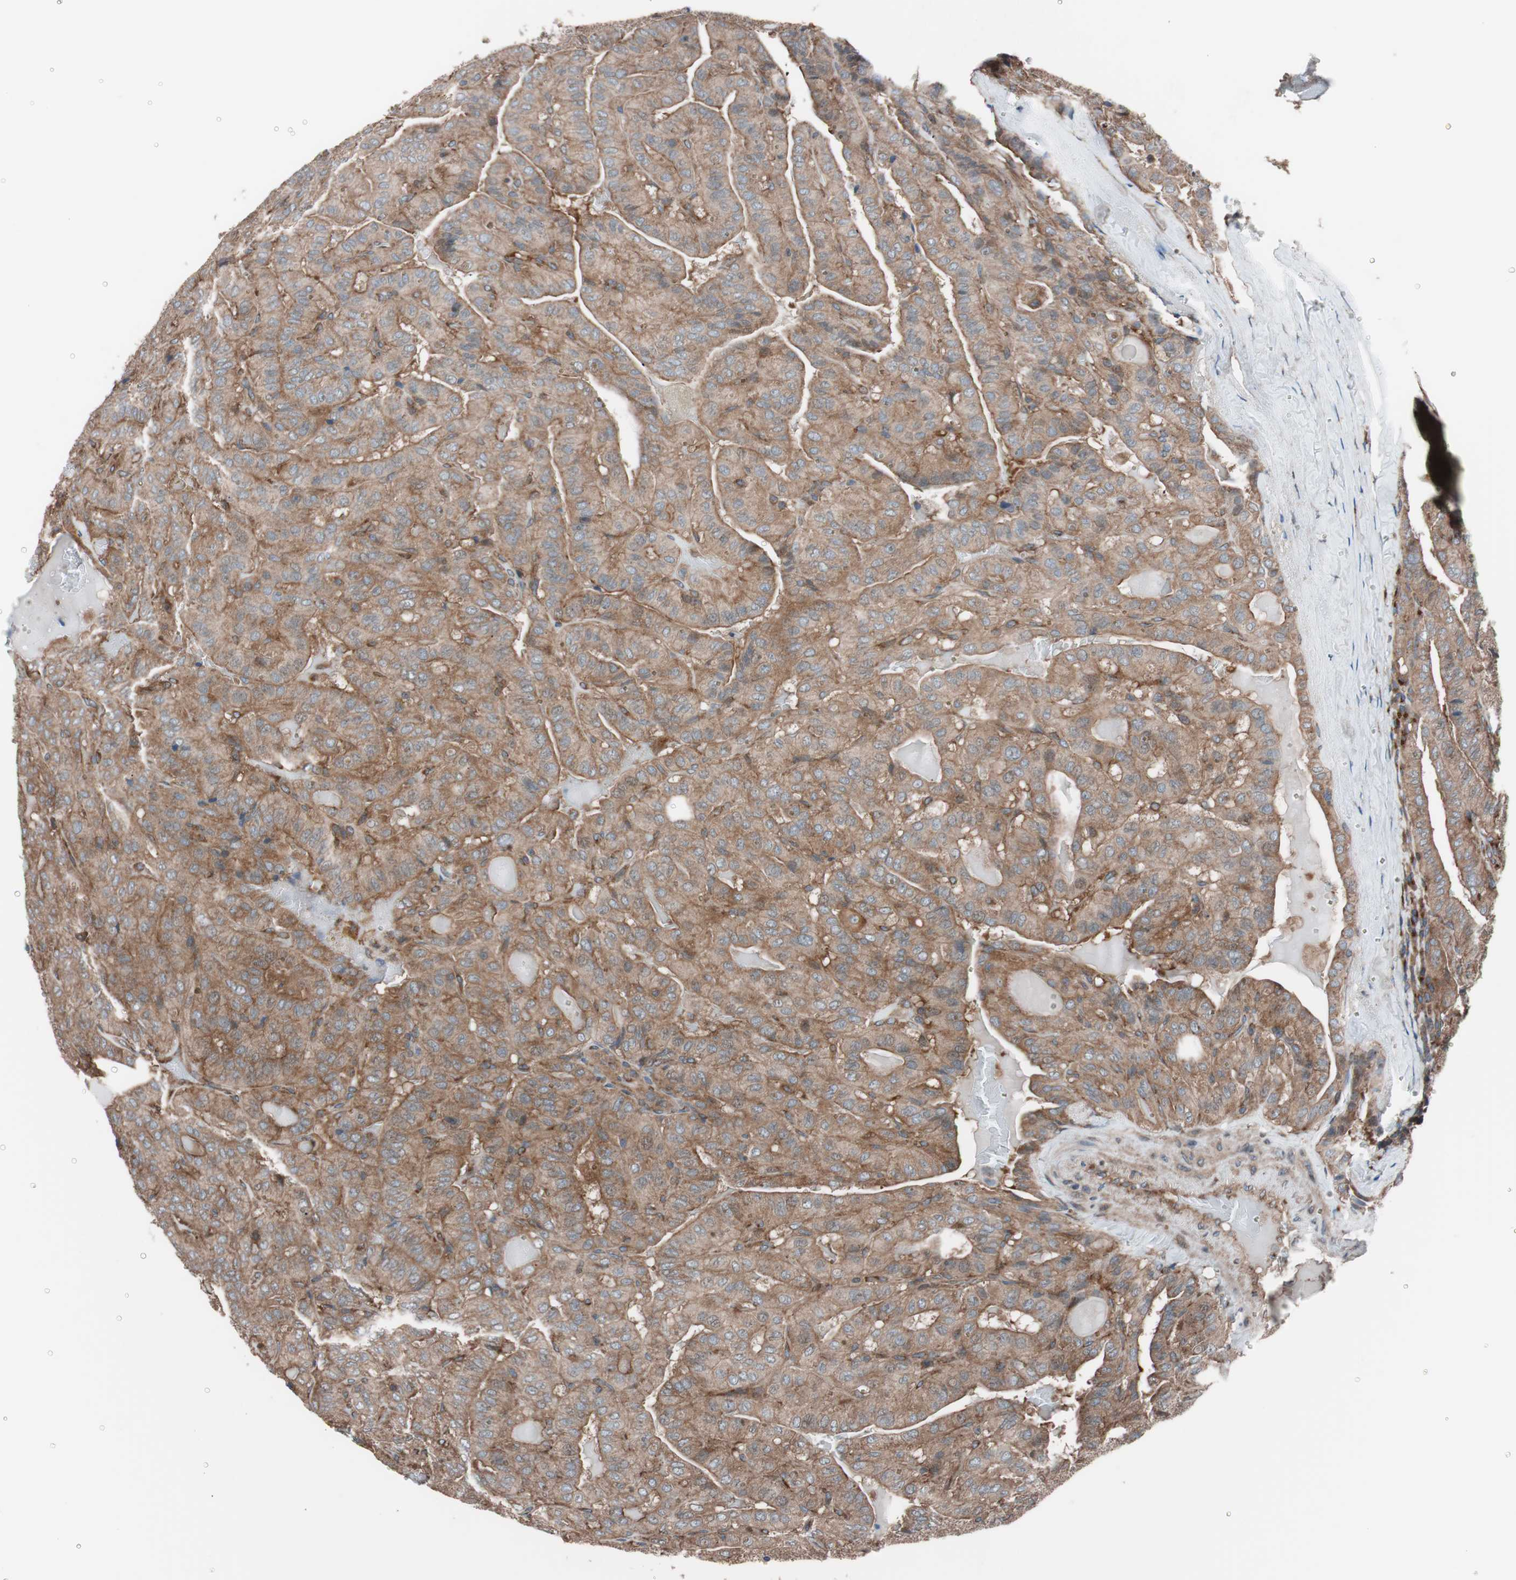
{"staining": {"intensity": "moderate", "quantity": ">75%", "location": "cytoplasmic/membranous"}, "tissue": "thyroid cancer", "cell_type": "Tumor cells", "image_type": "cancer", "snomed": [{"axis": "morphology", "description": "Papillary adenocarcinoma, NOS"}, {"axis": "topography", "description": "Thyroid gland"}], "caption": "Protein staining shows moderate cytoplasmic/membranous expression in about >75% of tumor cells in papillary adenocarcinoma (thyroid). Nuclei are stained in blue.", "gene": "SEC31A", "patient": {"sex": "male", "age": 77}}